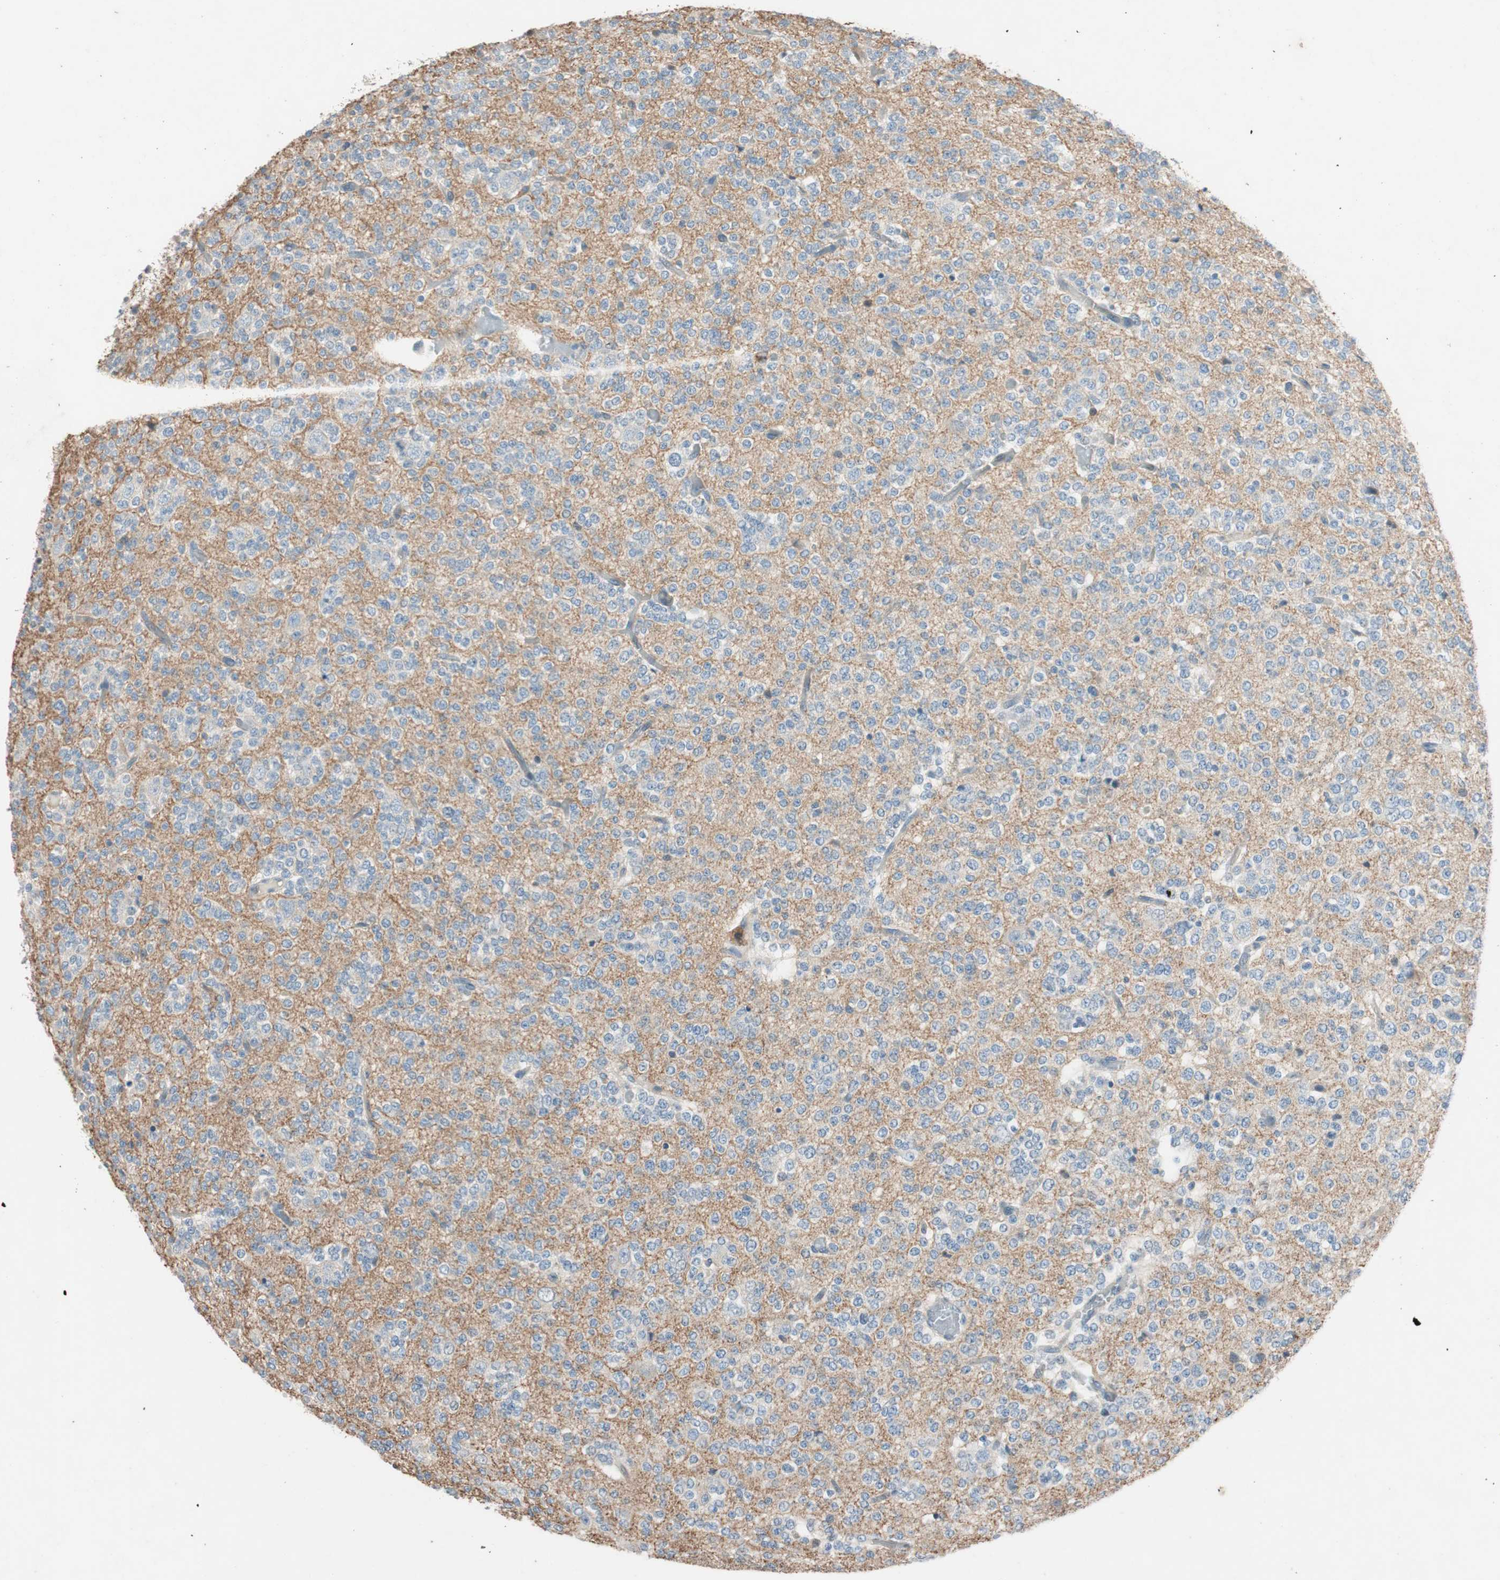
{"staining": {"intensity": "negative", "quantity": "none", "location": "none"}, "tissue": "glioma", "cell_type": "Tumor cells", "image_type": "cancer", "snomed": [{"axis": "morphology", "description": "Glioma, malignant, Low grade"}, {"axis": "topography", "description": "Brain"}], "caption": "This is a histopathology image of IHC staining of malignant glioma (low-grade), which shows no staining in tumor cells. Nuclei are stained in blue.", "gene": "SERPINB5", "patient": {"sex": "male", "age": 38}}